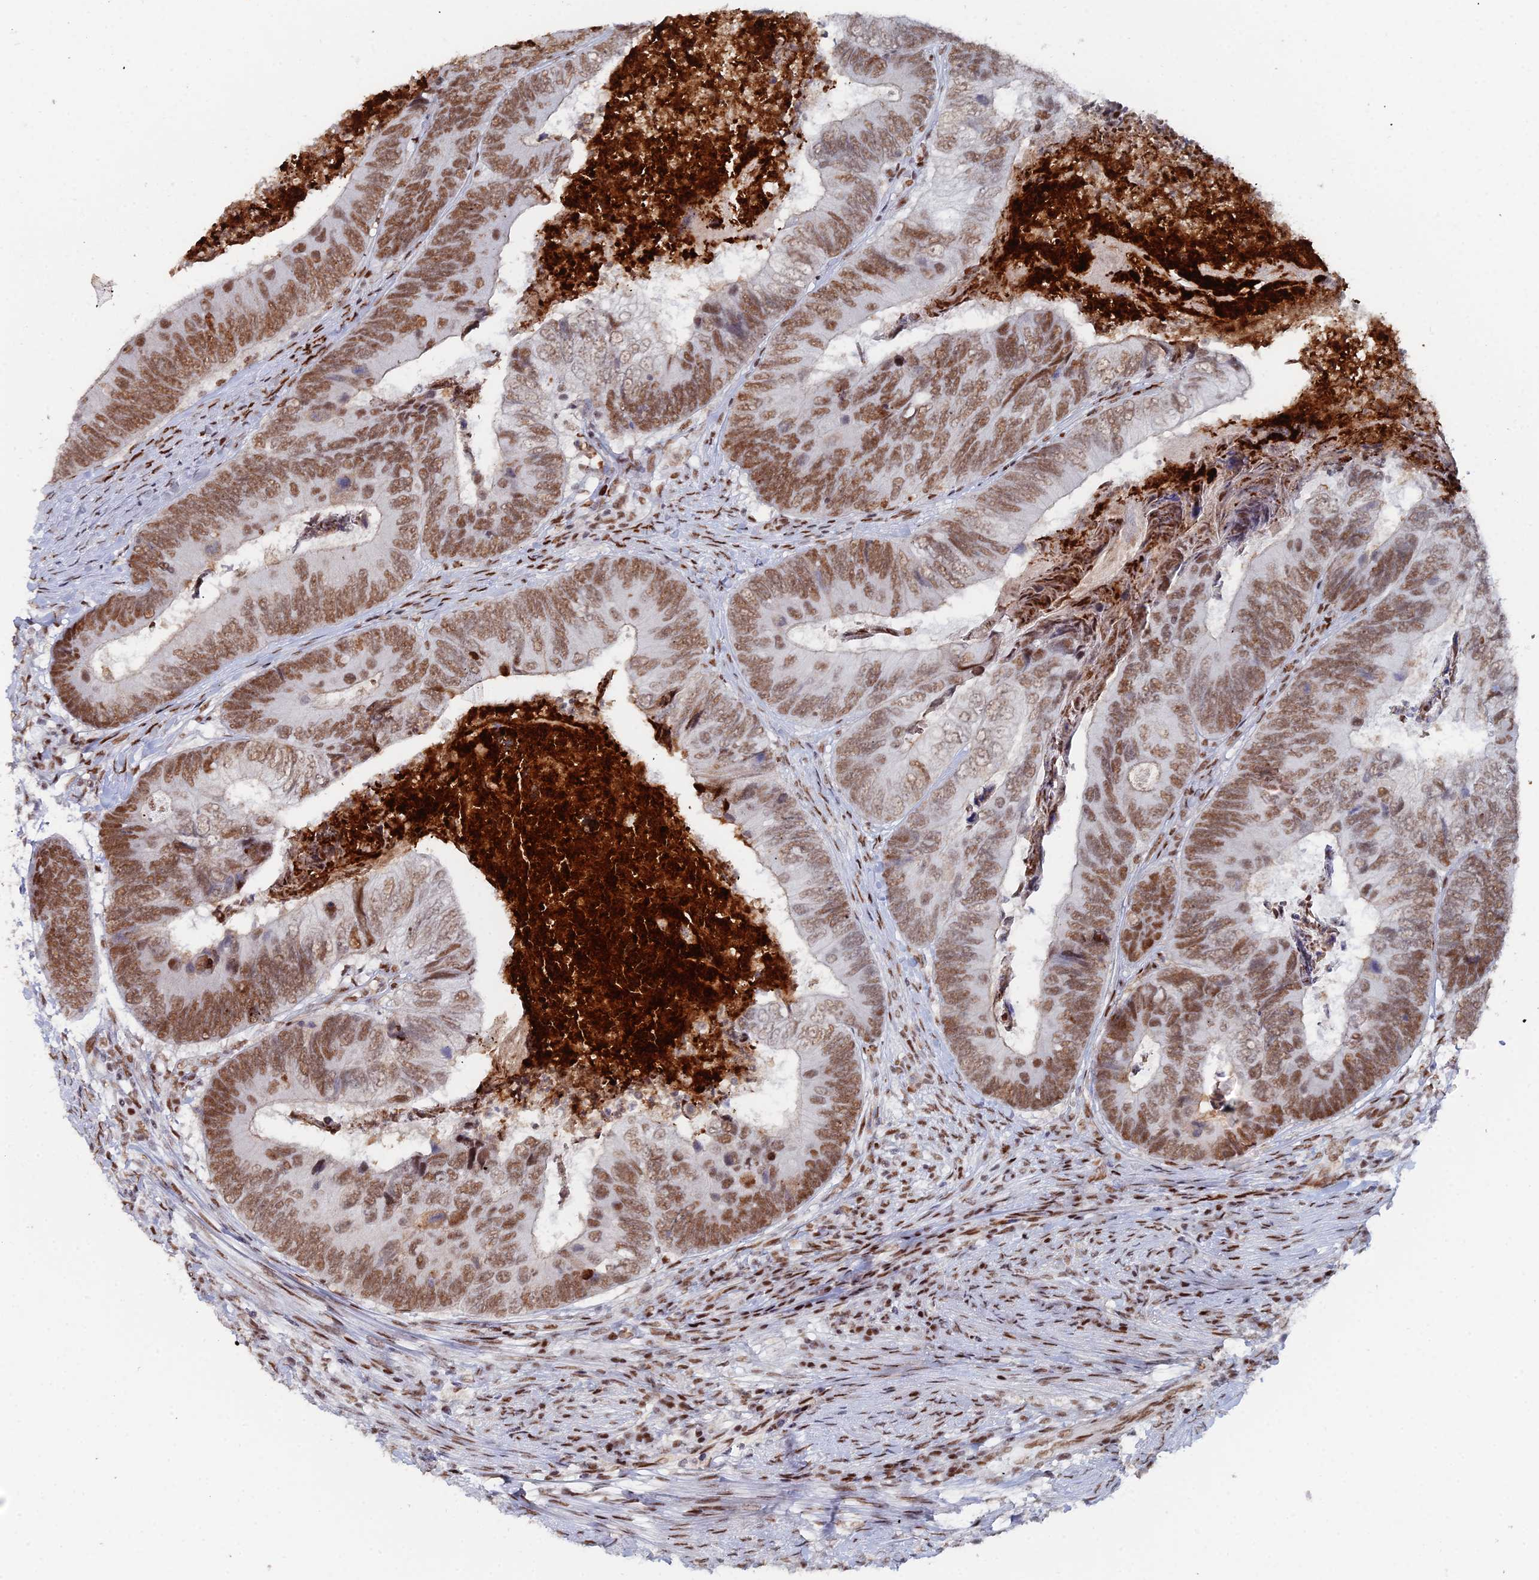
{"staining": {"intensity": "moderate", "quantity": ">75%", "location": "cytoplasmic/membranous,nuclear"}, "tissue": "colorectal cancer", "cell_type": "Tumor cells", "image_type": "cancer", "snomed": [{"axis": "morphology", "description": "Adenocarcinoma, NOS"}, {"axis": "topography", "description": "Colon"}], "caption": "Human adenocarcinoma (colorectal) stained with a brown dye demonstrates moderate cytoplasmic/membranous and nuclear positive expression in about >75% of tumor cells.", "gene": "GSC2", "patient": {"sex": "female", "age": 67}}